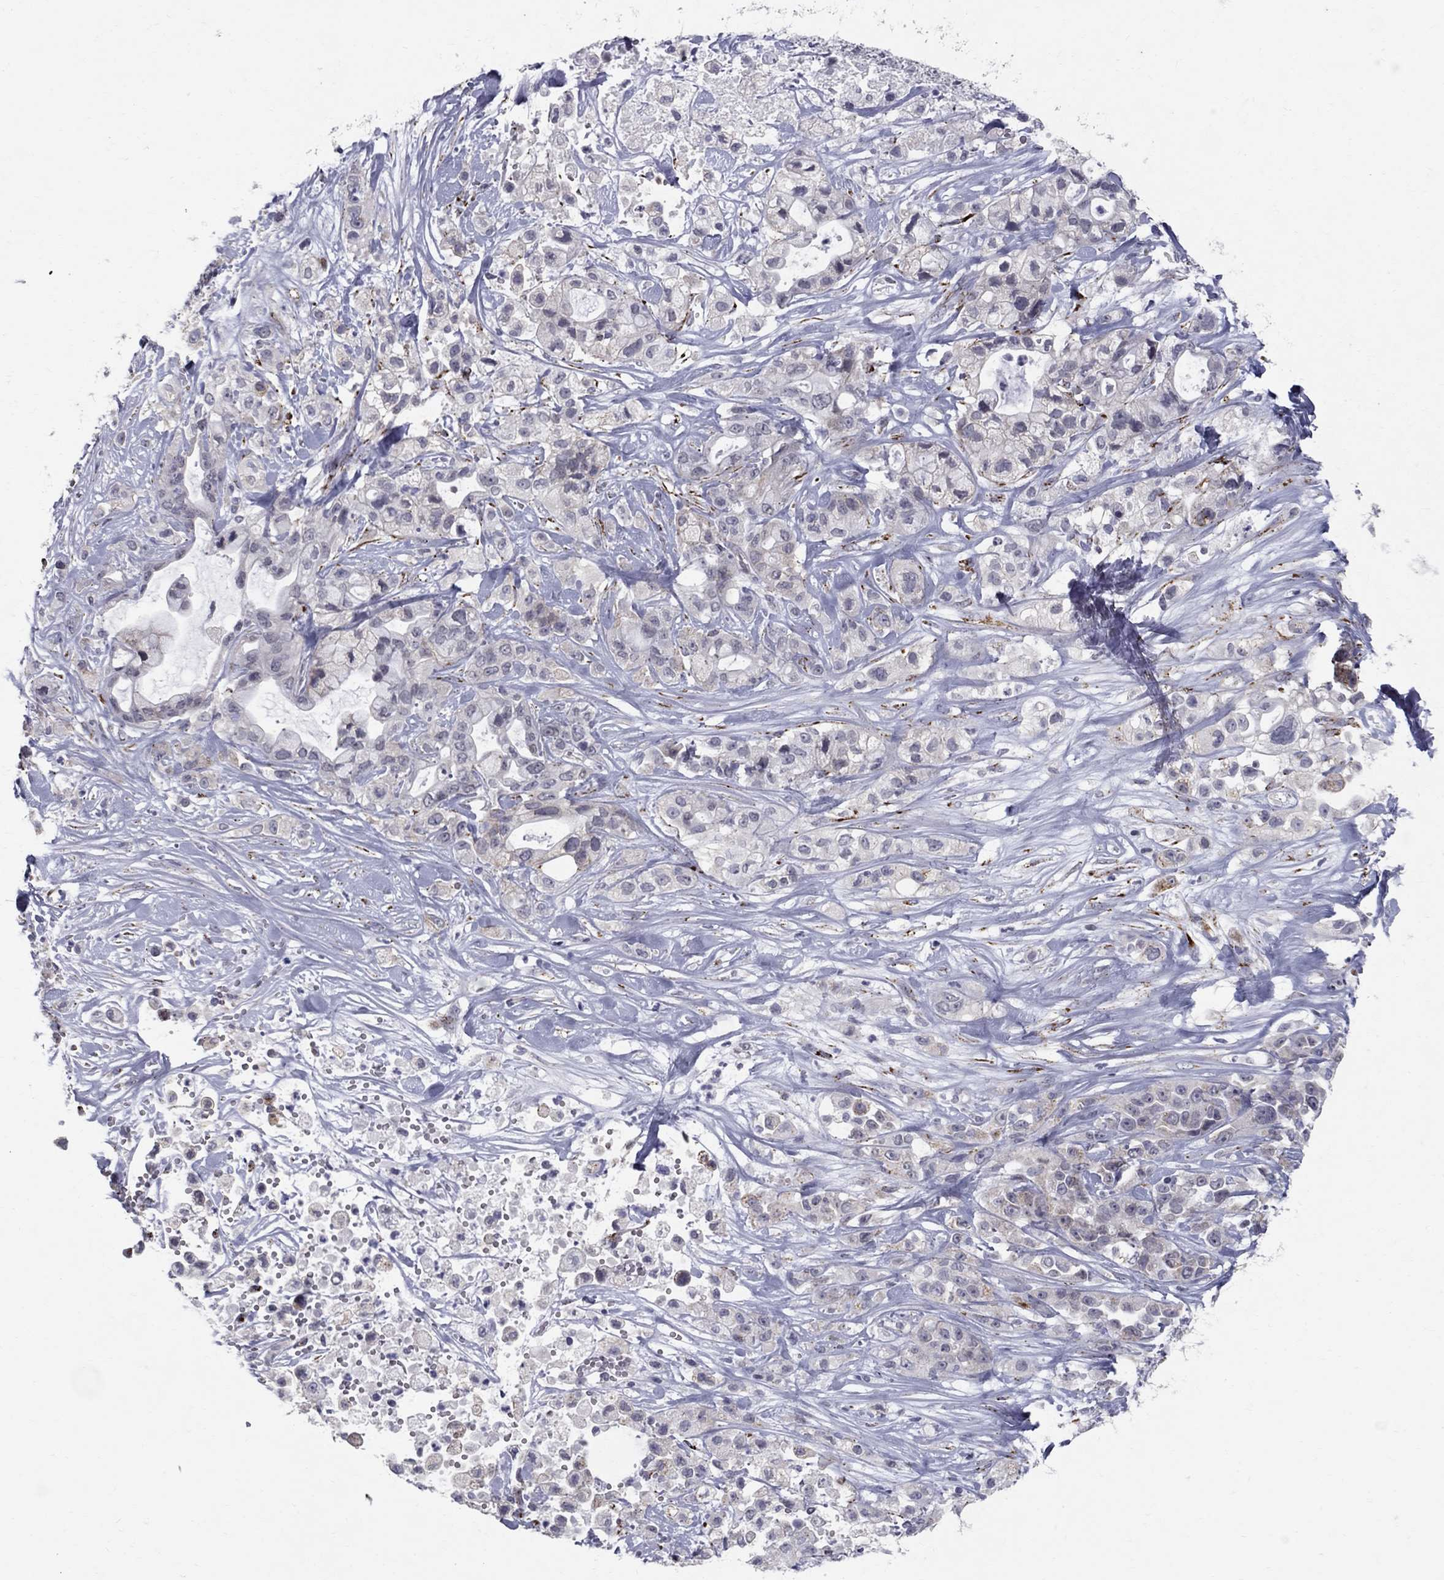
{"staining": {"intensity": "negative", "quantity": "none", "location": "none"}, "tissue": "pancreatic cancer", "cell_type": "Tumor cells", "image_type": "cancer", "snomed": [{"axis": "morphology", "description": "Adenocarcinoma, NOS"}, {"axis": "topography", "description": "Pancreas"}], "caption": "Tumor cells are negative for brown protein staining in pancreatic cancer (adenocarcinoma).", "gene": "CLIC6", "patient": {"sex": "male", "age": 44}}